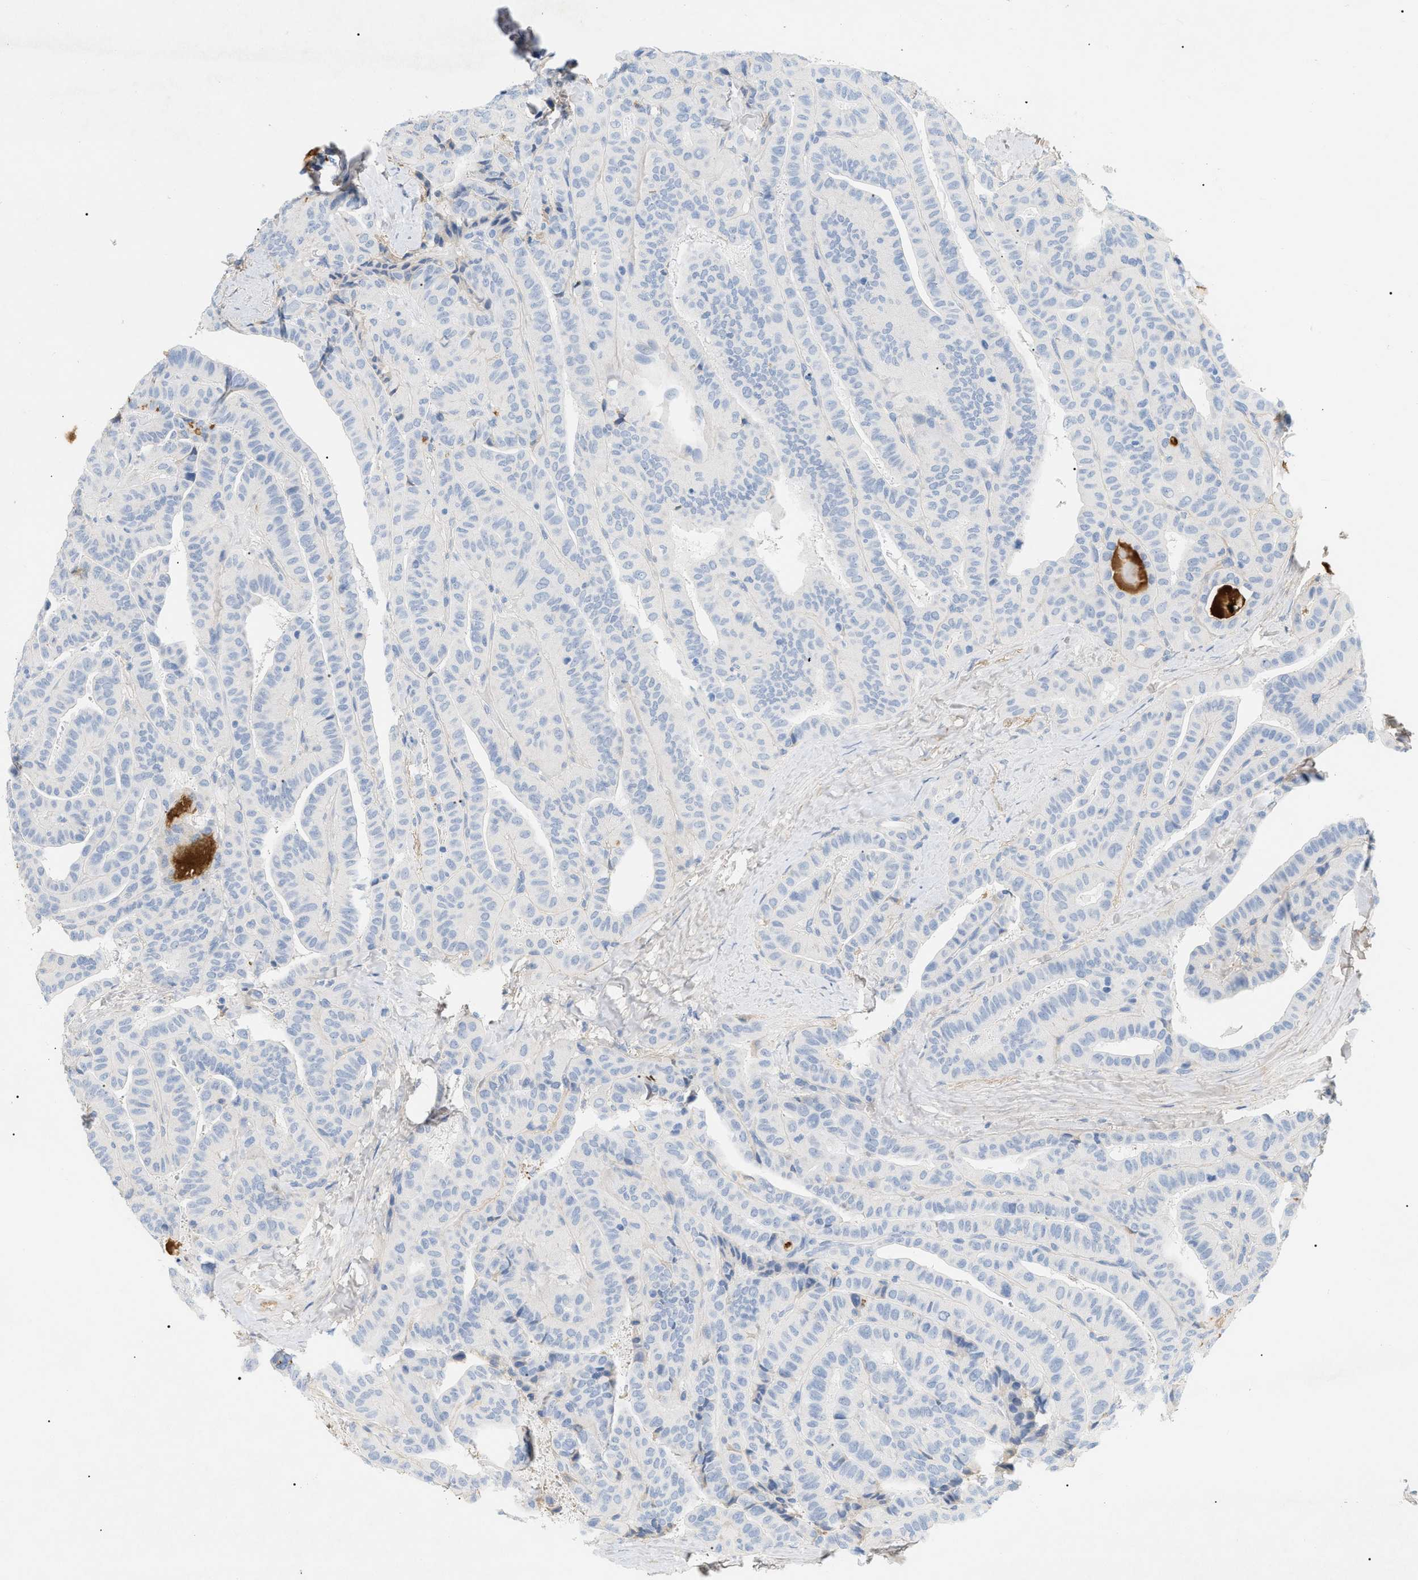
{"staining": {"intensity": "negative", "quantity": "none", "location": "none"}, "tissue": "thyroid cancer", "cell_type": "Tumor cells", "image_type": "cancer", "snomed": [{"axis": "morphology", "description": "Papillary adenocarcinoma, NOS"}, {"axis": "topography", "description": "Thyroid gland"}], "caption": "DAB (3,3'-diaminobenzidine) immunohistochemical staining of human papillary adenocarcinoma (thyroid) reveals no significant staining in tumor cells. (IHC, brightfield microscopy, high magnification).", "gene": "CFH", "patient": {"sex": "male", "age": 77}}